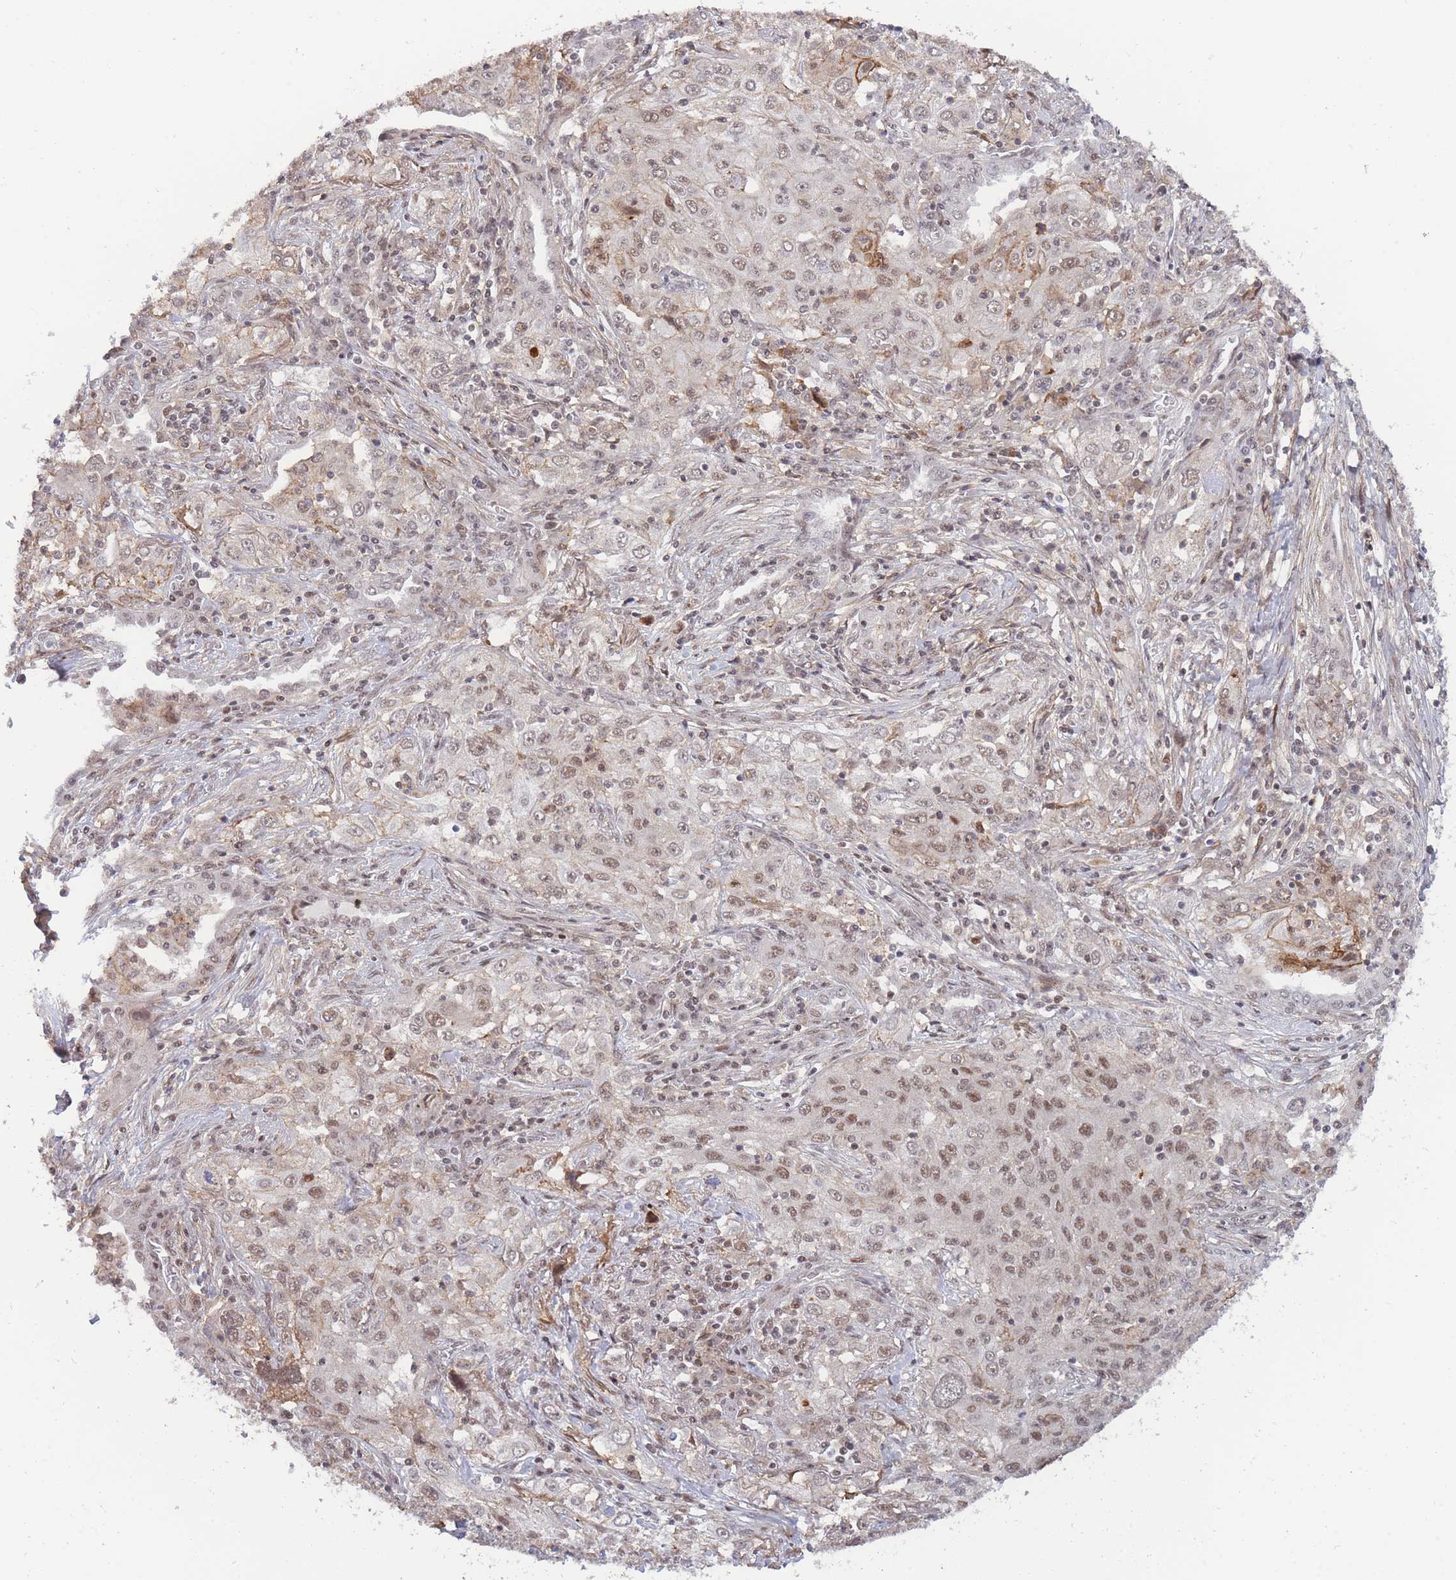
{"staining": {"intensity": "weak", "quantity": ">75%", "location": "cytoplasmic/membranous,nuclear"}, "tissue": "lung cancer", "cell_type": "Tumor cells", "image_type": "cancer", "snomed": [{"axis": "morphology", "description": "Squamous cell carcinoma, NOS"}, {"axis": "topography", "description": "Lung"}], "caption": "A brown stain shows weak cytoplasmic/membranous and nuclear expression of a protein in lung squamous cell carcinoma tumor cells. The protein is shown in brown color, while the nuclei are stained blue.", "gene": "BOD1L1", "patient": {"sex": "female", "age": 69}}